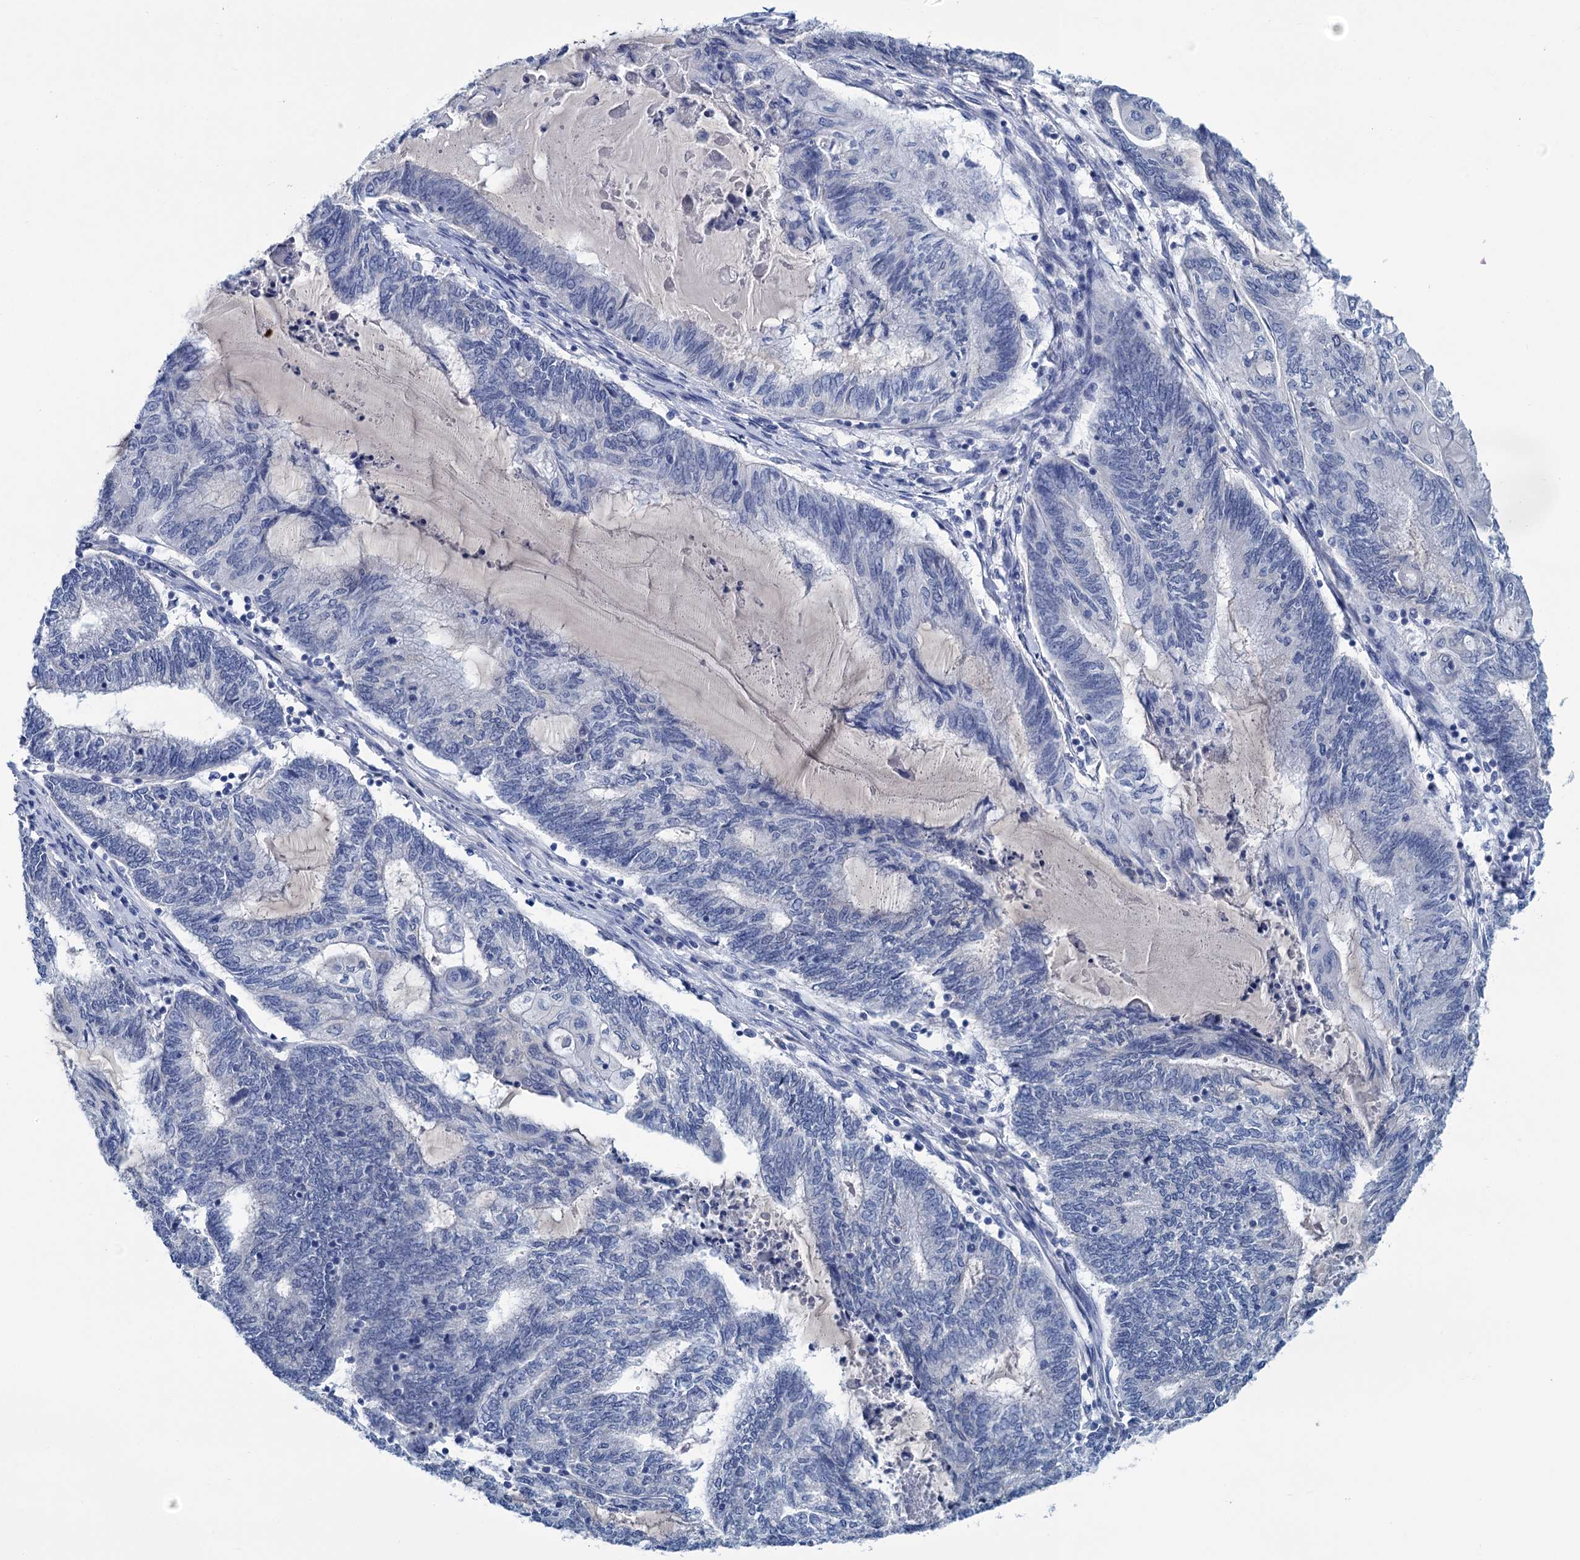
{"staining": {"intensity": "negative", "quantity": "none", "location": "none"}, "tissue": "endometrial cancer", "cell_type": "Tumor cells", "image_type": "cancer", "snomed": [{"axis": "morphology", "description": "Adenocarcinoma, NOS"}, {"axis": "topography", "description": "Uterus"}, {"axis": "topography", "description": "Endometrium"}], "caption": "High power microscopy photomicrograph of an immunohistochemistry image of endometrial cancer, revealing no significant positivity in tumor cells. (Brightfield microscopy of DAB (3,3'-diaminobenzidine) IHC at high magnification).", "gene": "MYOZ3", "patient": {"sex": "female", "age": 70}}